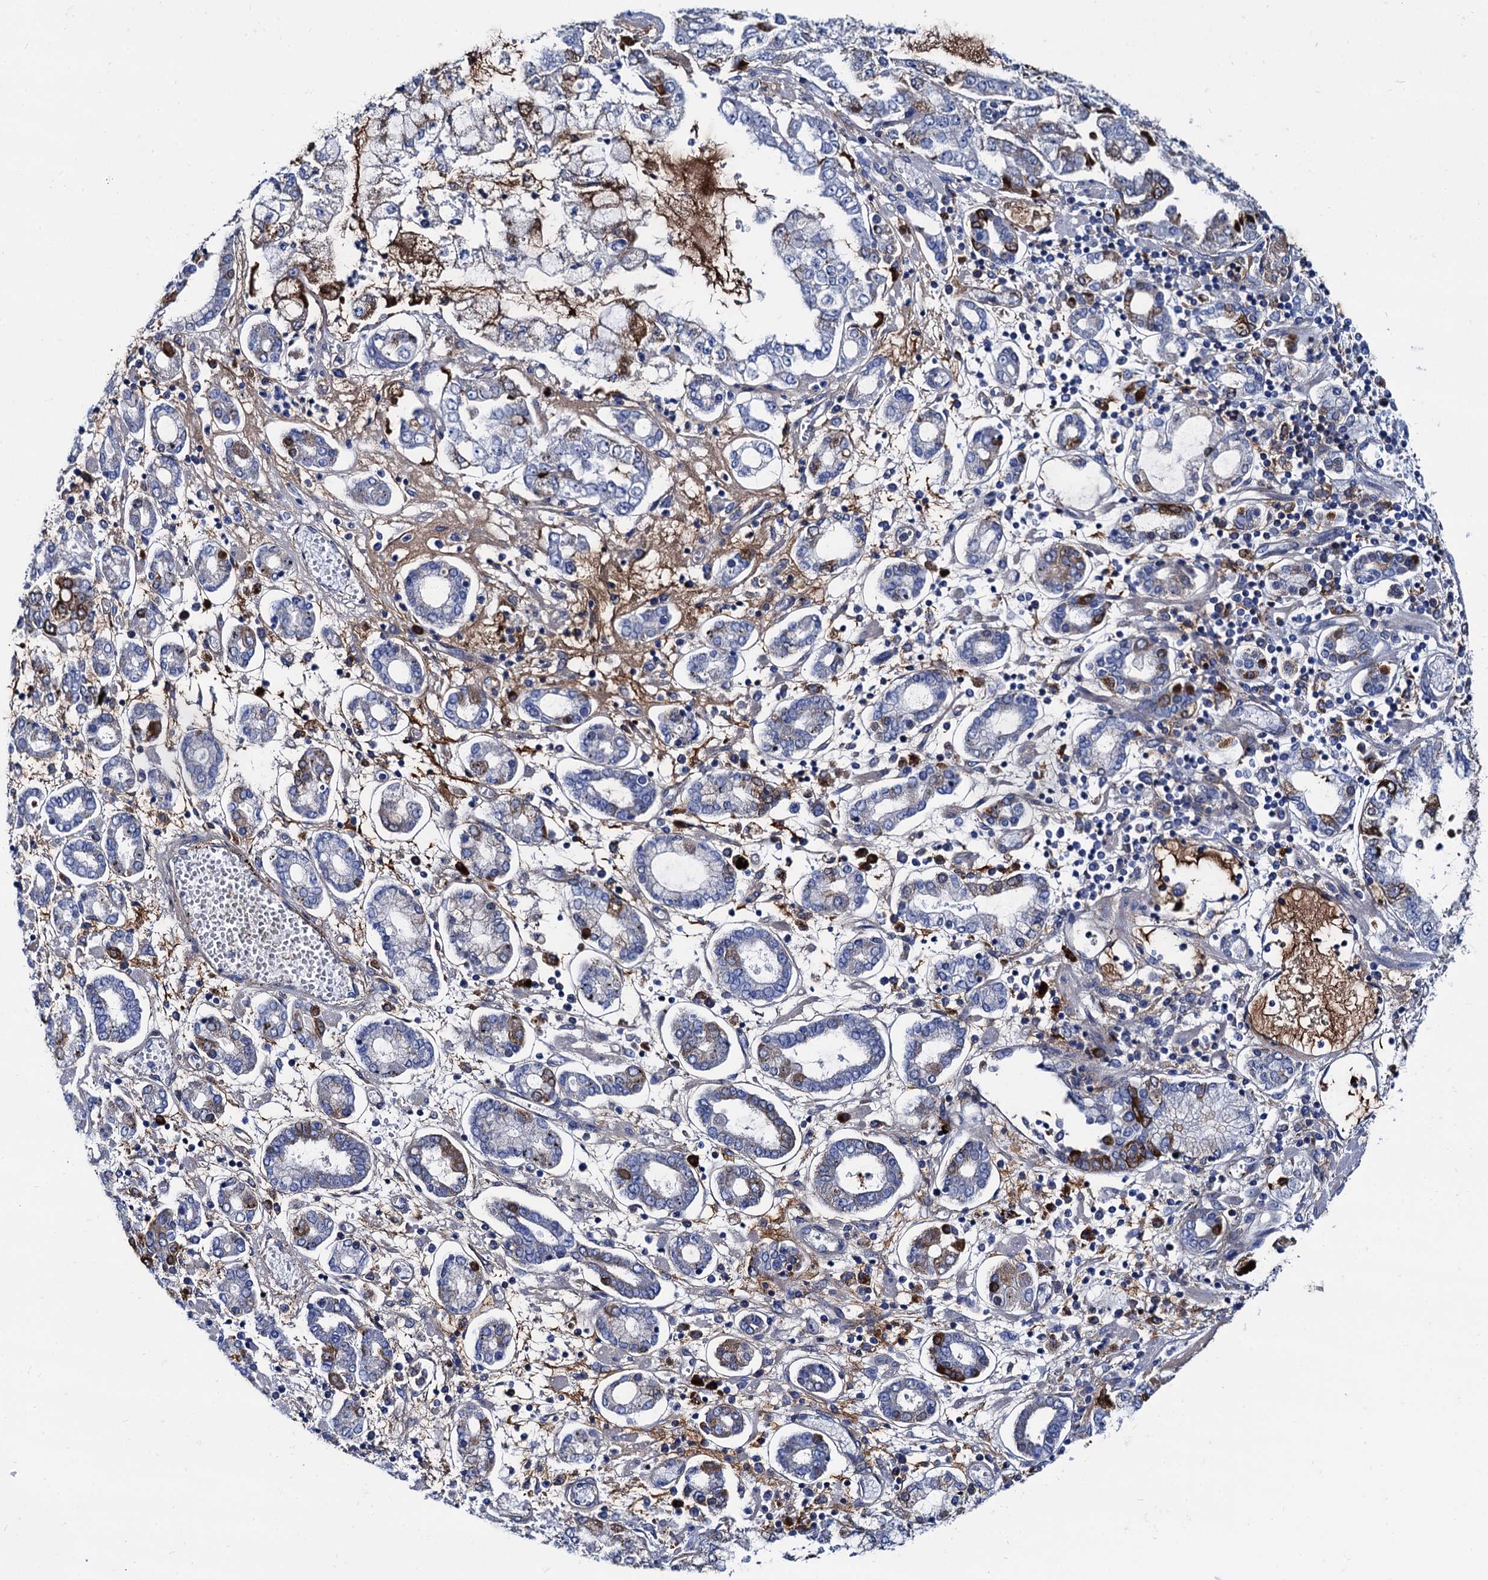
{"staining": {"intensity": "moderate", "quantity": "<25%", "location": "cytoplasmic/membranous"}, "tissue": "stomach cancer", "cell_type": "Tumor cells", "image_type": "cancer", "snomed": [{"axis": "morphology", "description": "Adenocarcinoma, NOS"}, {"axis": "topography", "description": "Stomach"}], "caption": "Human adenocarcinoma (stomach) stained with a protein marker demonstrates moderate staining in tumor cells.", "gene": "APOD", "patient": {"sex": "male", "age": 76}}